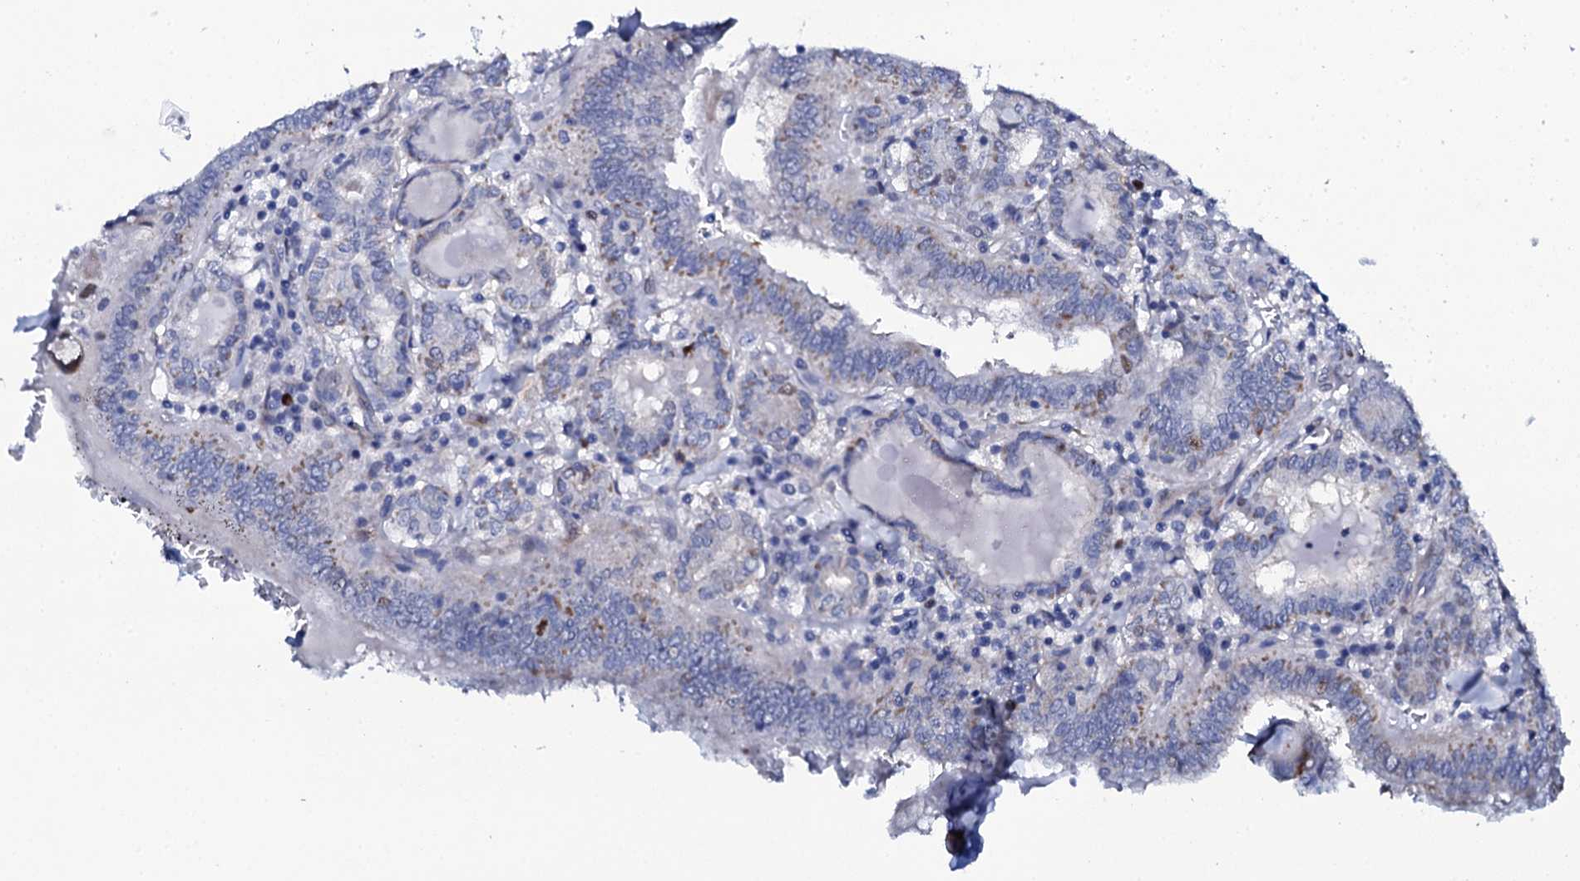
{"staining": {"intensity": "moderate", "quantity": "<25%", "location": "cytoplasmic/membranous"}, "tissue": "thyroid cancer", "cell_type": "Tumor cells", "image_type": "cancer", "snomed": [{"axis": "morphology", "description": "Papillary adenocarcinoma, NOS"}, {"axis": "topography", "description": "Thyroid gland"}], "caption": "The image shows immunohistochemical staining of papillary adenocarcinoma (thyroid). There is moderate cytoplasmic/membranous expression is present in approximately <25% of tumor cells.", "gene": "NUDT13", "patient": {"sex": "female", "age": 72}}